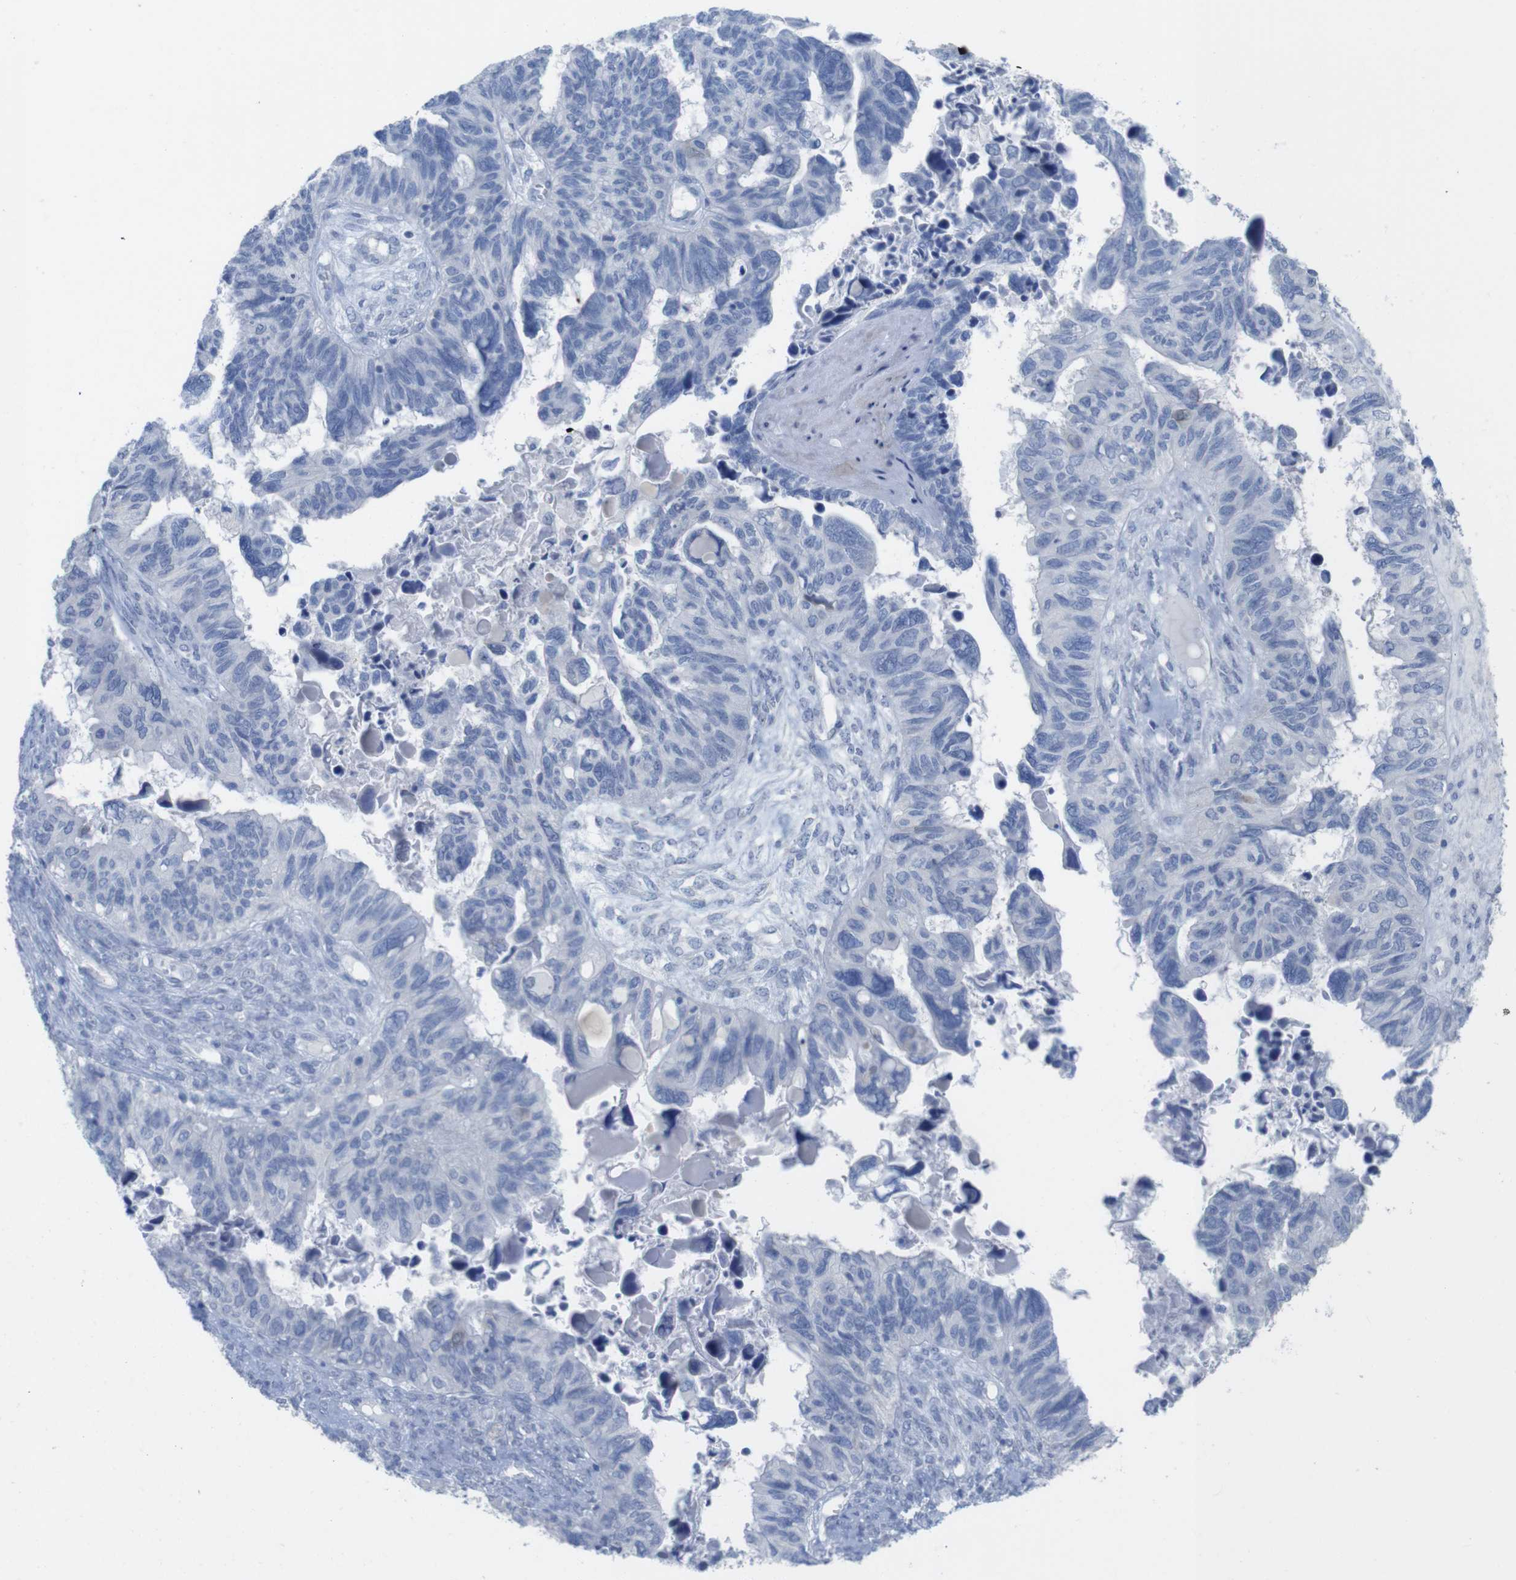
{"staining": {"intensity": "negative", "quantity": "none", "location": "none"}, "tissue": "ovarian cancer", "cell_type": "Tumor cells", "image_type": "cancer", "snomed": [{"axis": "morphology", "description": "Cystadenocarcinoma, serous, NOS"}, {"axis": "topography", "description": "Ovary"}], "caption": "High power microscopy micrograph of an IHC image of ovarian cancer, revealing no significant positivity in tumor cells. The staining was performed using DAB (3,3'-diaminobenzidine) to visualize the protein expression in brown, while the nuclei were stained in blue with hematoxylin (Magnification: 20x).", "gene": "PNMA1", "patient": {"sex": "female", "age": 79}}